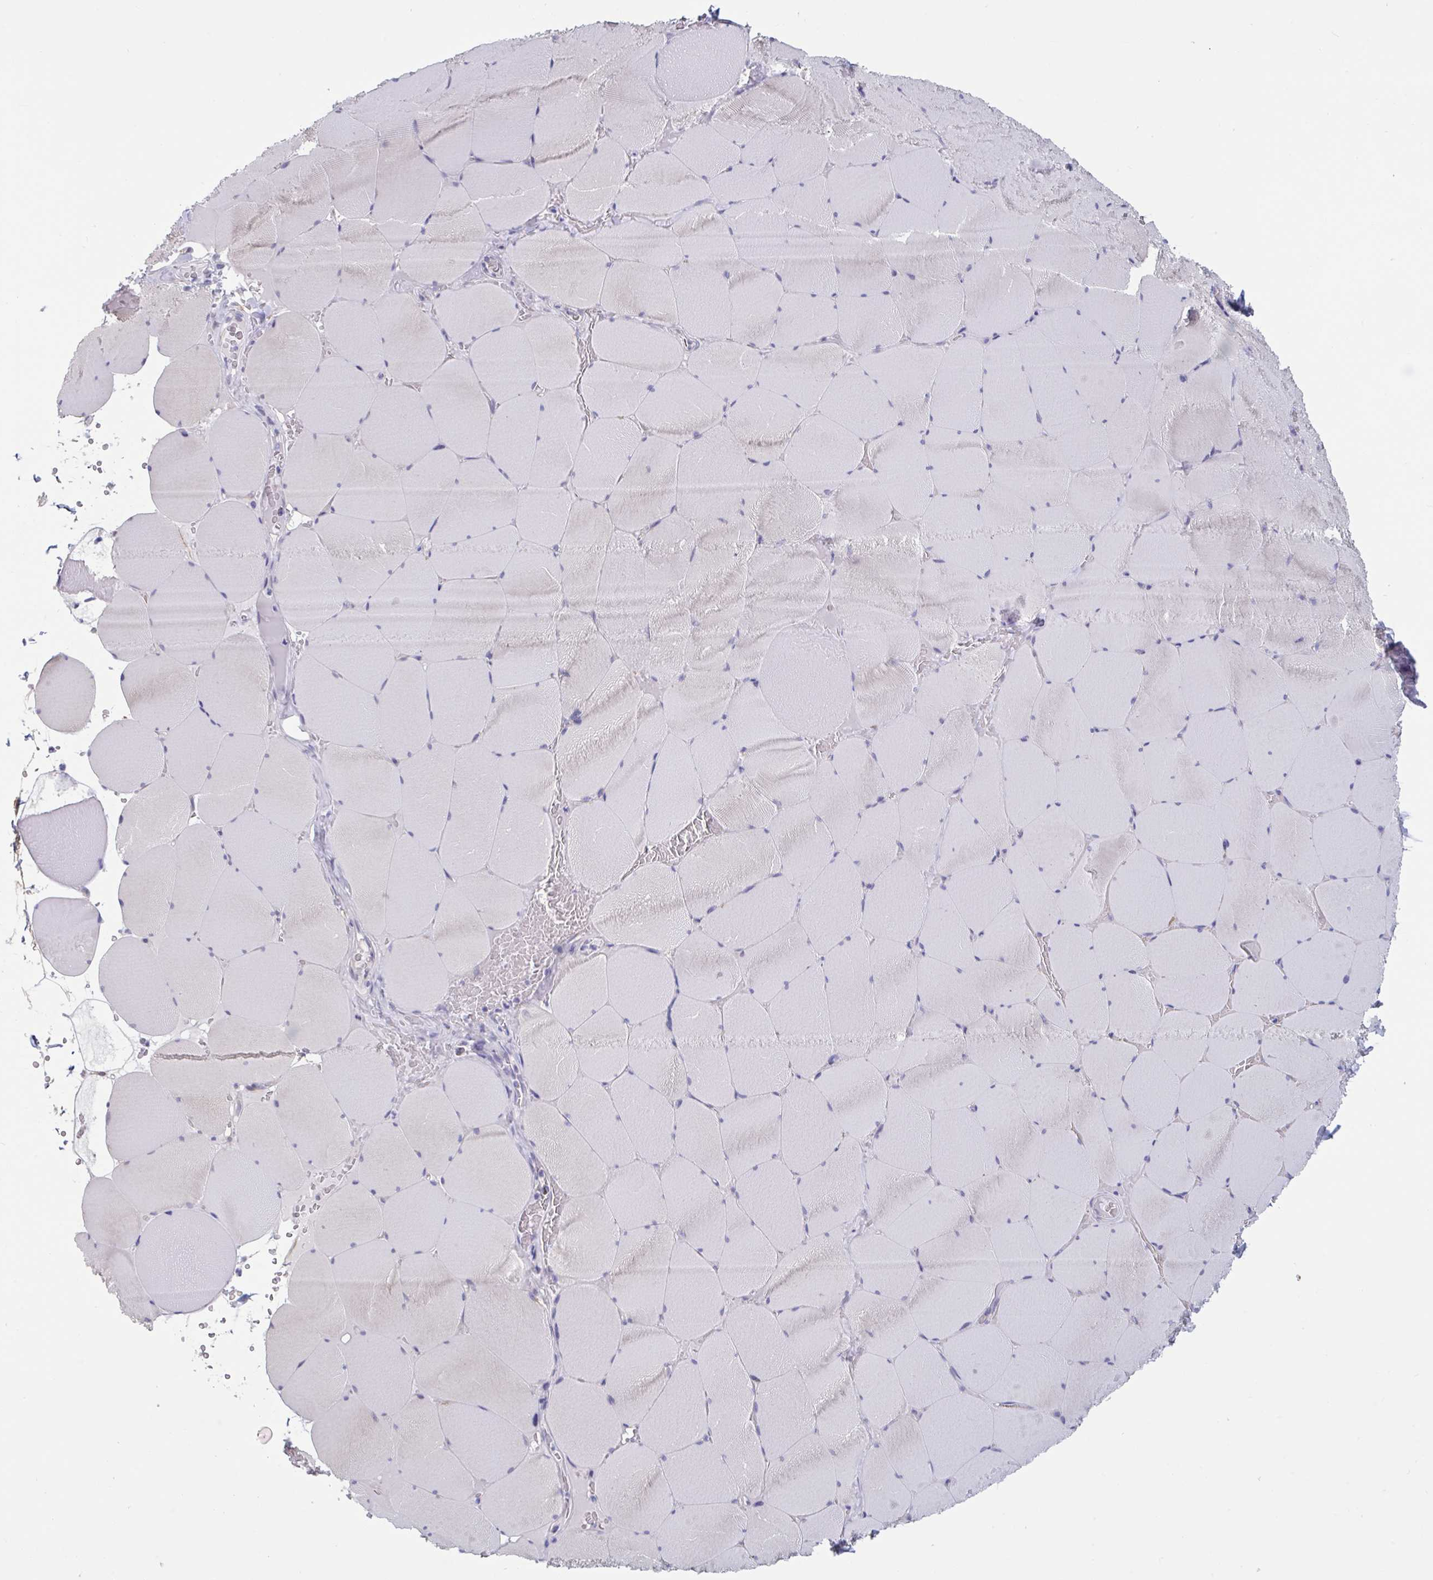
{"staining": {"intensity": "negative", "quantity": "none", "location": "none"}, "tissue": "skeletal muscle", "cell_type": "Myocytes", "image_type": "normal", "snomed": [{"axis": "morphology", "description": "Normal tissue, NOS"}, {"axis": "topography", "description": "Skeletal muscle"}, {"axis": "topography", "description": "Head-Neck"}], "caption": "Myocytes are negative for brown protein staining in unremarkable skeletal muscle. (DAB immunohistochemistry (IHC), high magnification).", "gene": "TCEAL8", "patient": {"sex": "male", "age": 66}}